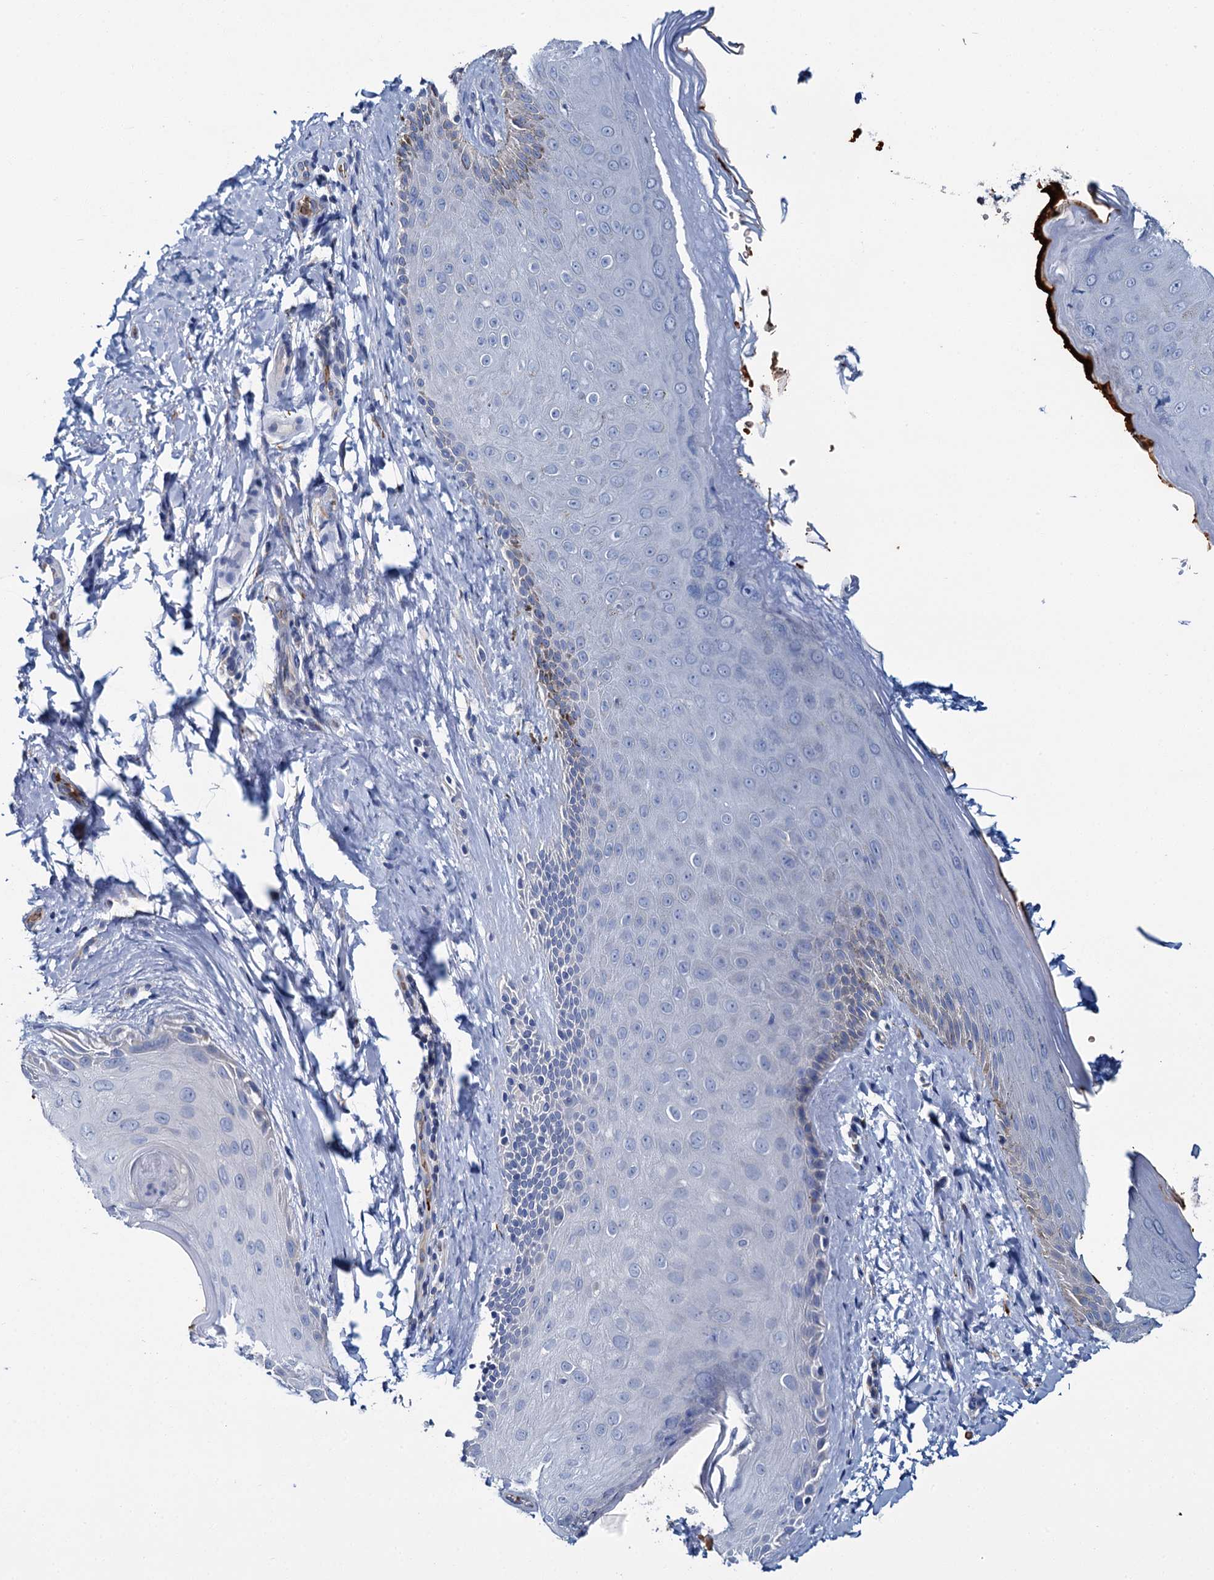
{"staining": {"intensity": "moderate", "quantity": "<25%", "location": "cytoplasmic/membranous"}, "tissue": "skin", "cell_type": "Epidermal cells", "image_type": "normal", "snomed": [{"axis": "morphology", "description": "Normal tissue, NOS"}, {"axis": "topography", "description": "Anal"}], "caption": "Brown immunohistochemical staining in normal human skin reveals moderate cytoplasmic/membranous staining in approximately <25% of epidermal cells.", "gene": "ATG2A", "patient": {"sex": "male", "age": 44}}